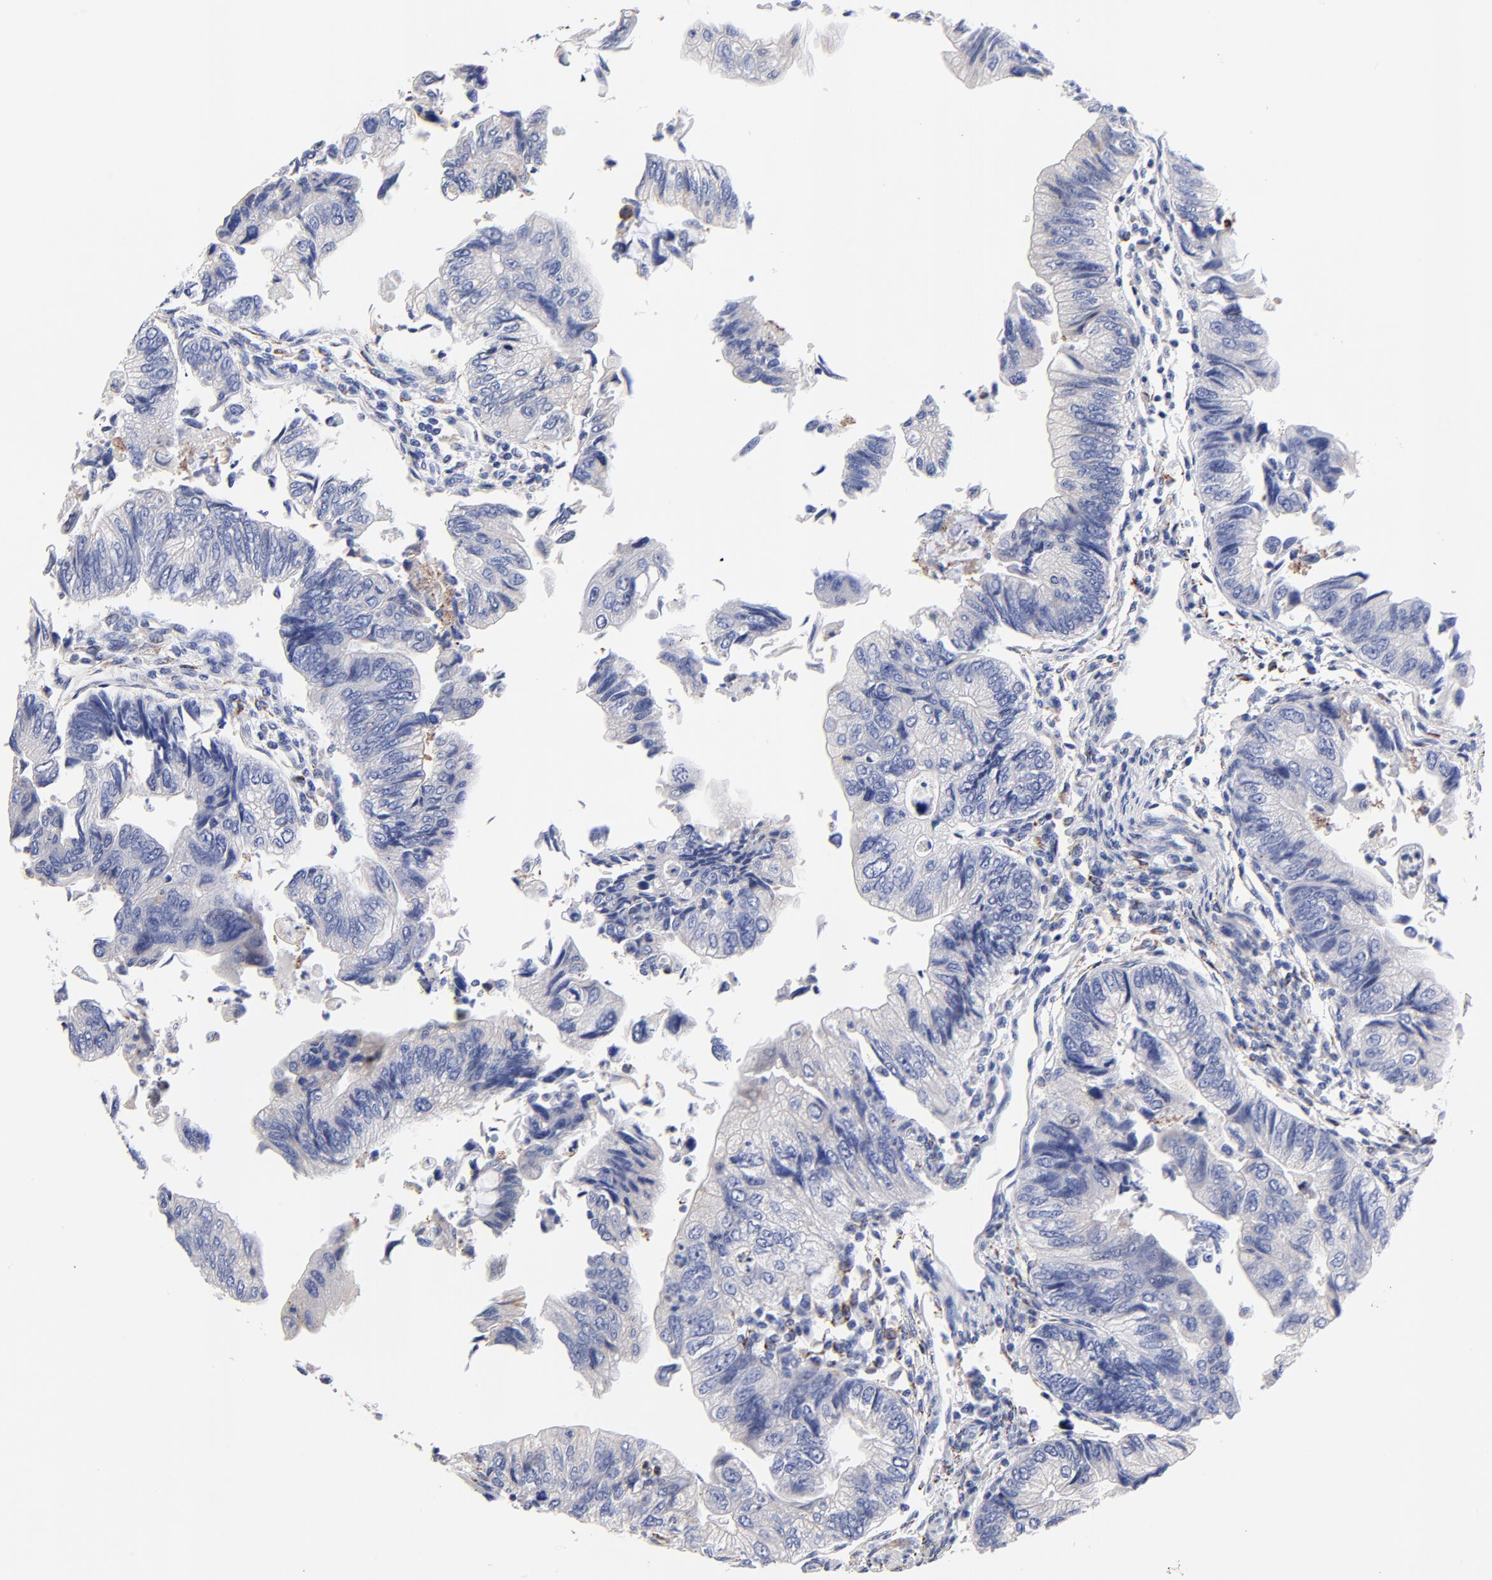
{"staining": {"intensity": "negative", "quantity": "none", "location": "none"}, "tissue": "colorectal cancer", "cell_type": "Tumor cells", "image_type": "cancer", "snomed": [{"axis": "morphology", "description": "Adenocarcinoma, NOS"}, {"axis": "topography", "description": "Colon"}], "caption": "There is no significant staining in tumor cells of colorectal cancer (adenocarcinoma). The staining was performed using DAB (3,3'-diaminobenzidine) to visualize the protein expression in brown, while the nuclei were stained in blue with hematoxylin (Magnification: 20x).", "gene": "FBXO10", "patient": {"sex": "female", "age": 11}}